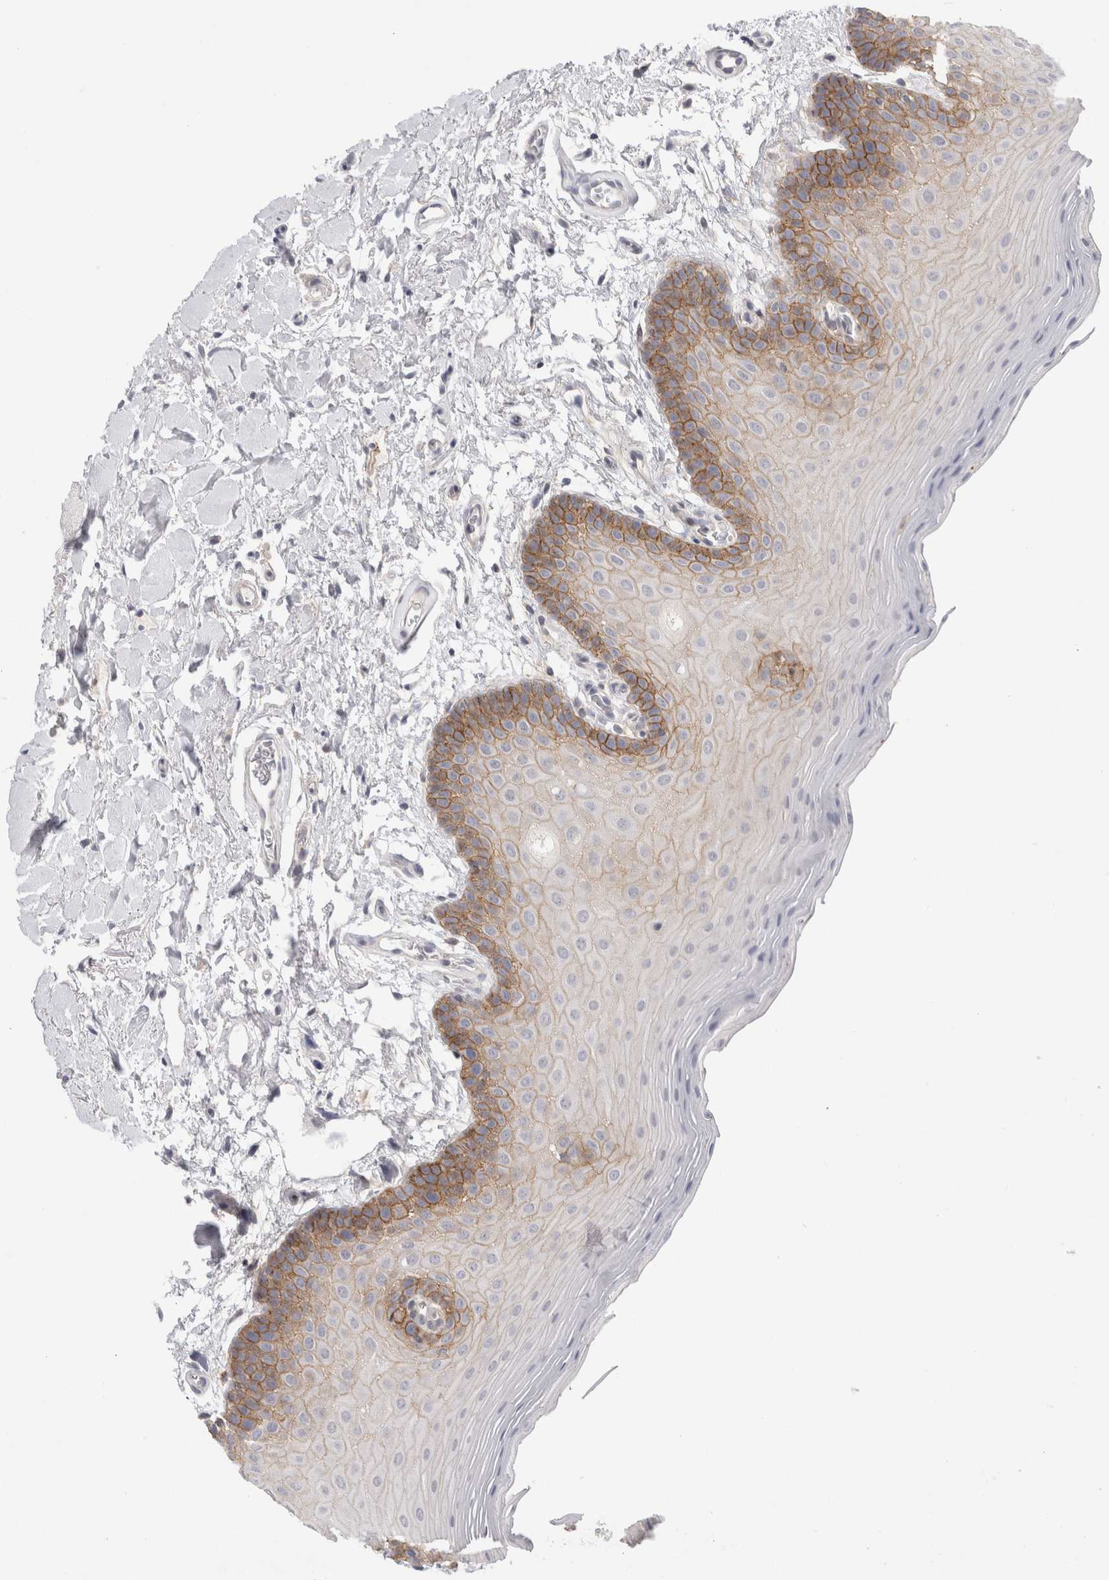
{"staining": {"intensity": "moderate", "quantity": "25%-75%", "location": "cytoplasmic/membranous"}, "tissue": "oral mucosa", "cell_type": "Squamous epithelial cells", "image_type": "normal", "snomed": [{"axis": "morphology", "description": "Normal tissue, NOS"}, {"axis": "topography", "description": "Oral tissue"}], "caption": "DAB immunohistochemical staining of benign human oral mucosa shows moderate cytoplasmic/membranous protein staining in about 25%-75% of squamous epithelial cells. (Stains: DAB in brown, nuclei in blue, Microscopy: brightfield microscopy at high magnification).", "gene": "VANGL1", "patient": {"sex": "male", "age": 62}}